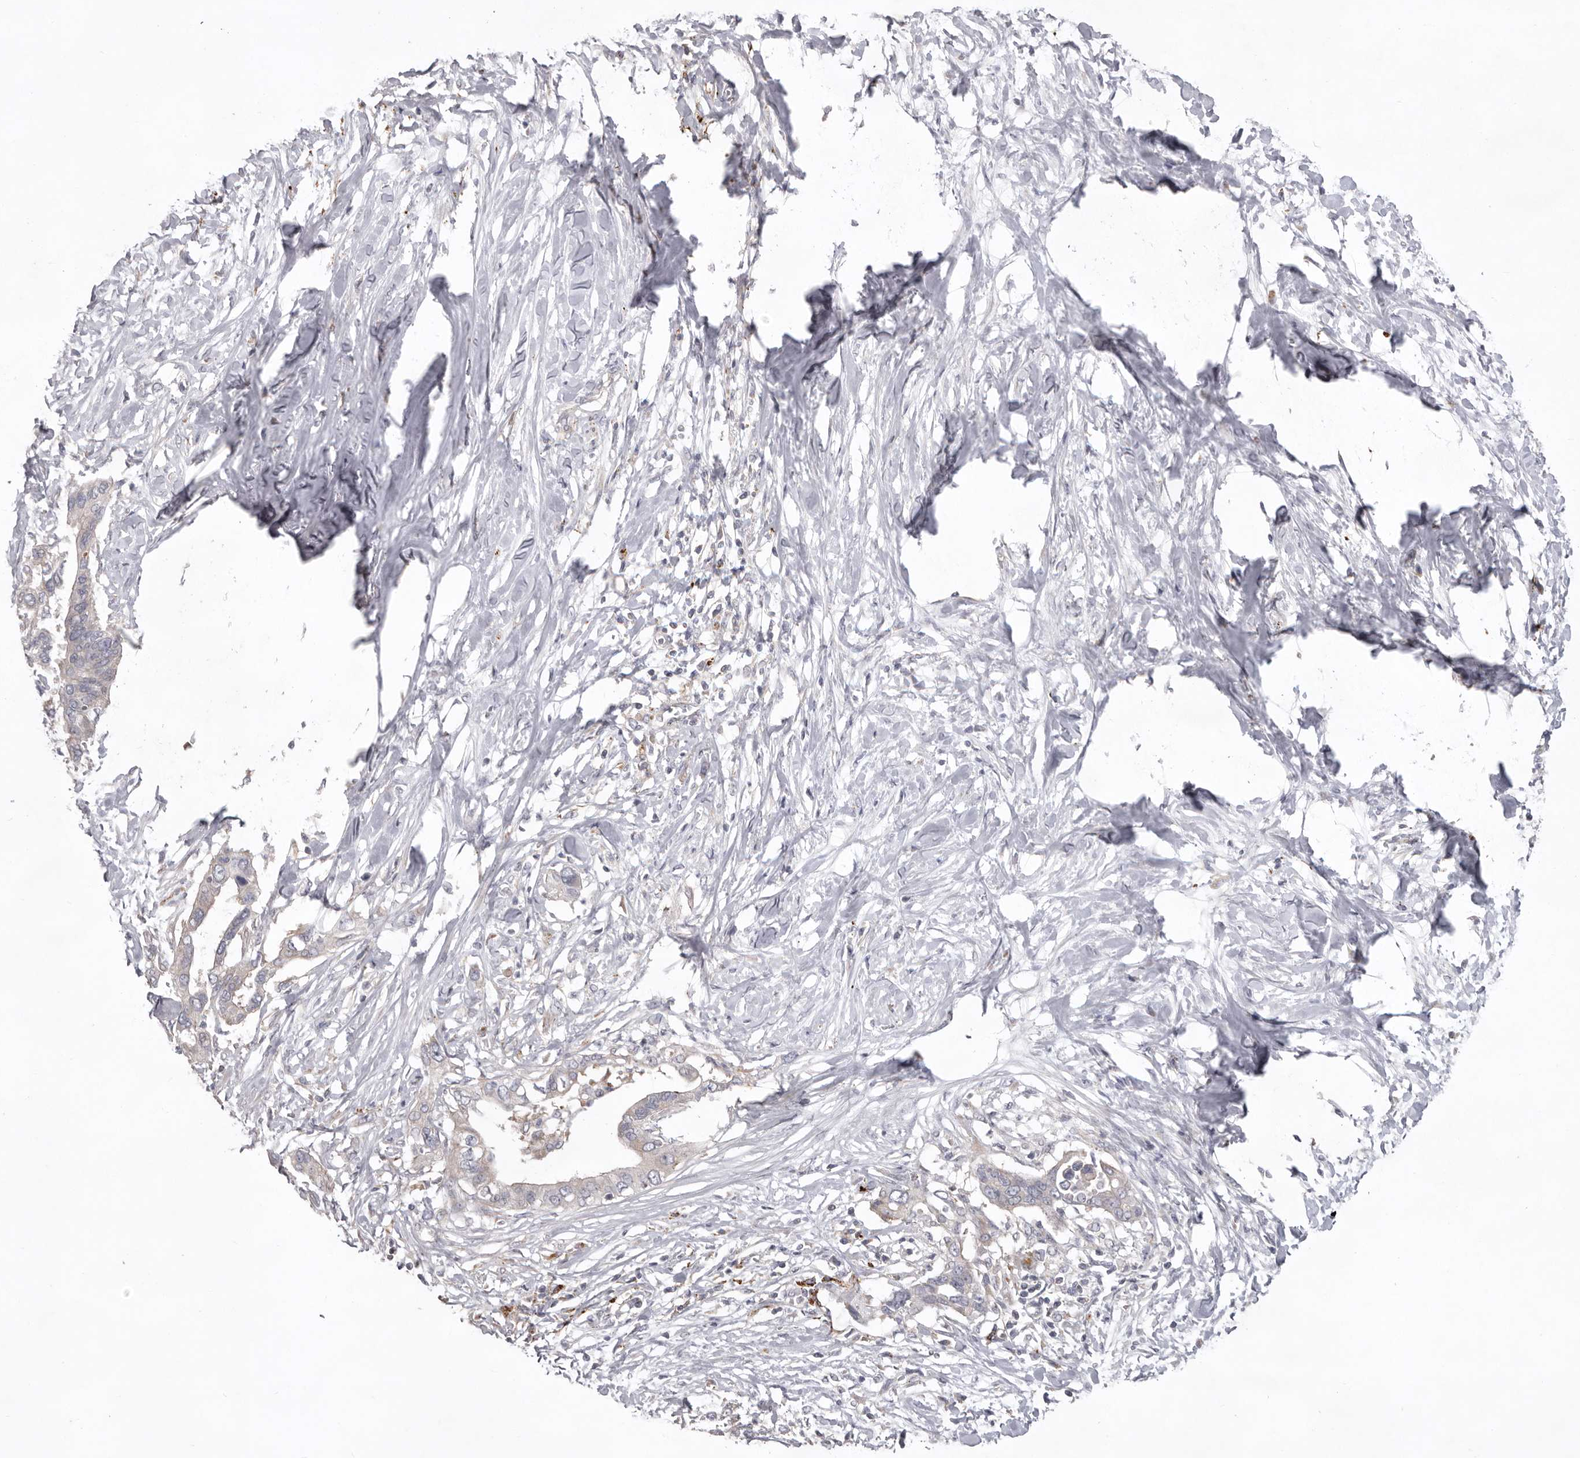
{"staining": {"intensity": "negative", "quantity": "none", "location": "none"}, "tissue": "pancreatic cancer", "cell_type": "Tumor cells", "image_type": "cancer", "snomed": [{"axis": "morphology", "description": "Normal tissue, NOS"}, {"axis": "morphology", "description": "Adenocarcinoma, NOS"}, {"axis": "topography", "description": "Pancreas"}, {"axis": "topography", "description": "Peripheral nerve tissue"}], "caption": "Pancreatic cancer stained for a protein using immunohistochemistry (IHC) displays no staining tumor cells.", "gene": "WDR47", "patient": {"sex": "male", "age": 59}}